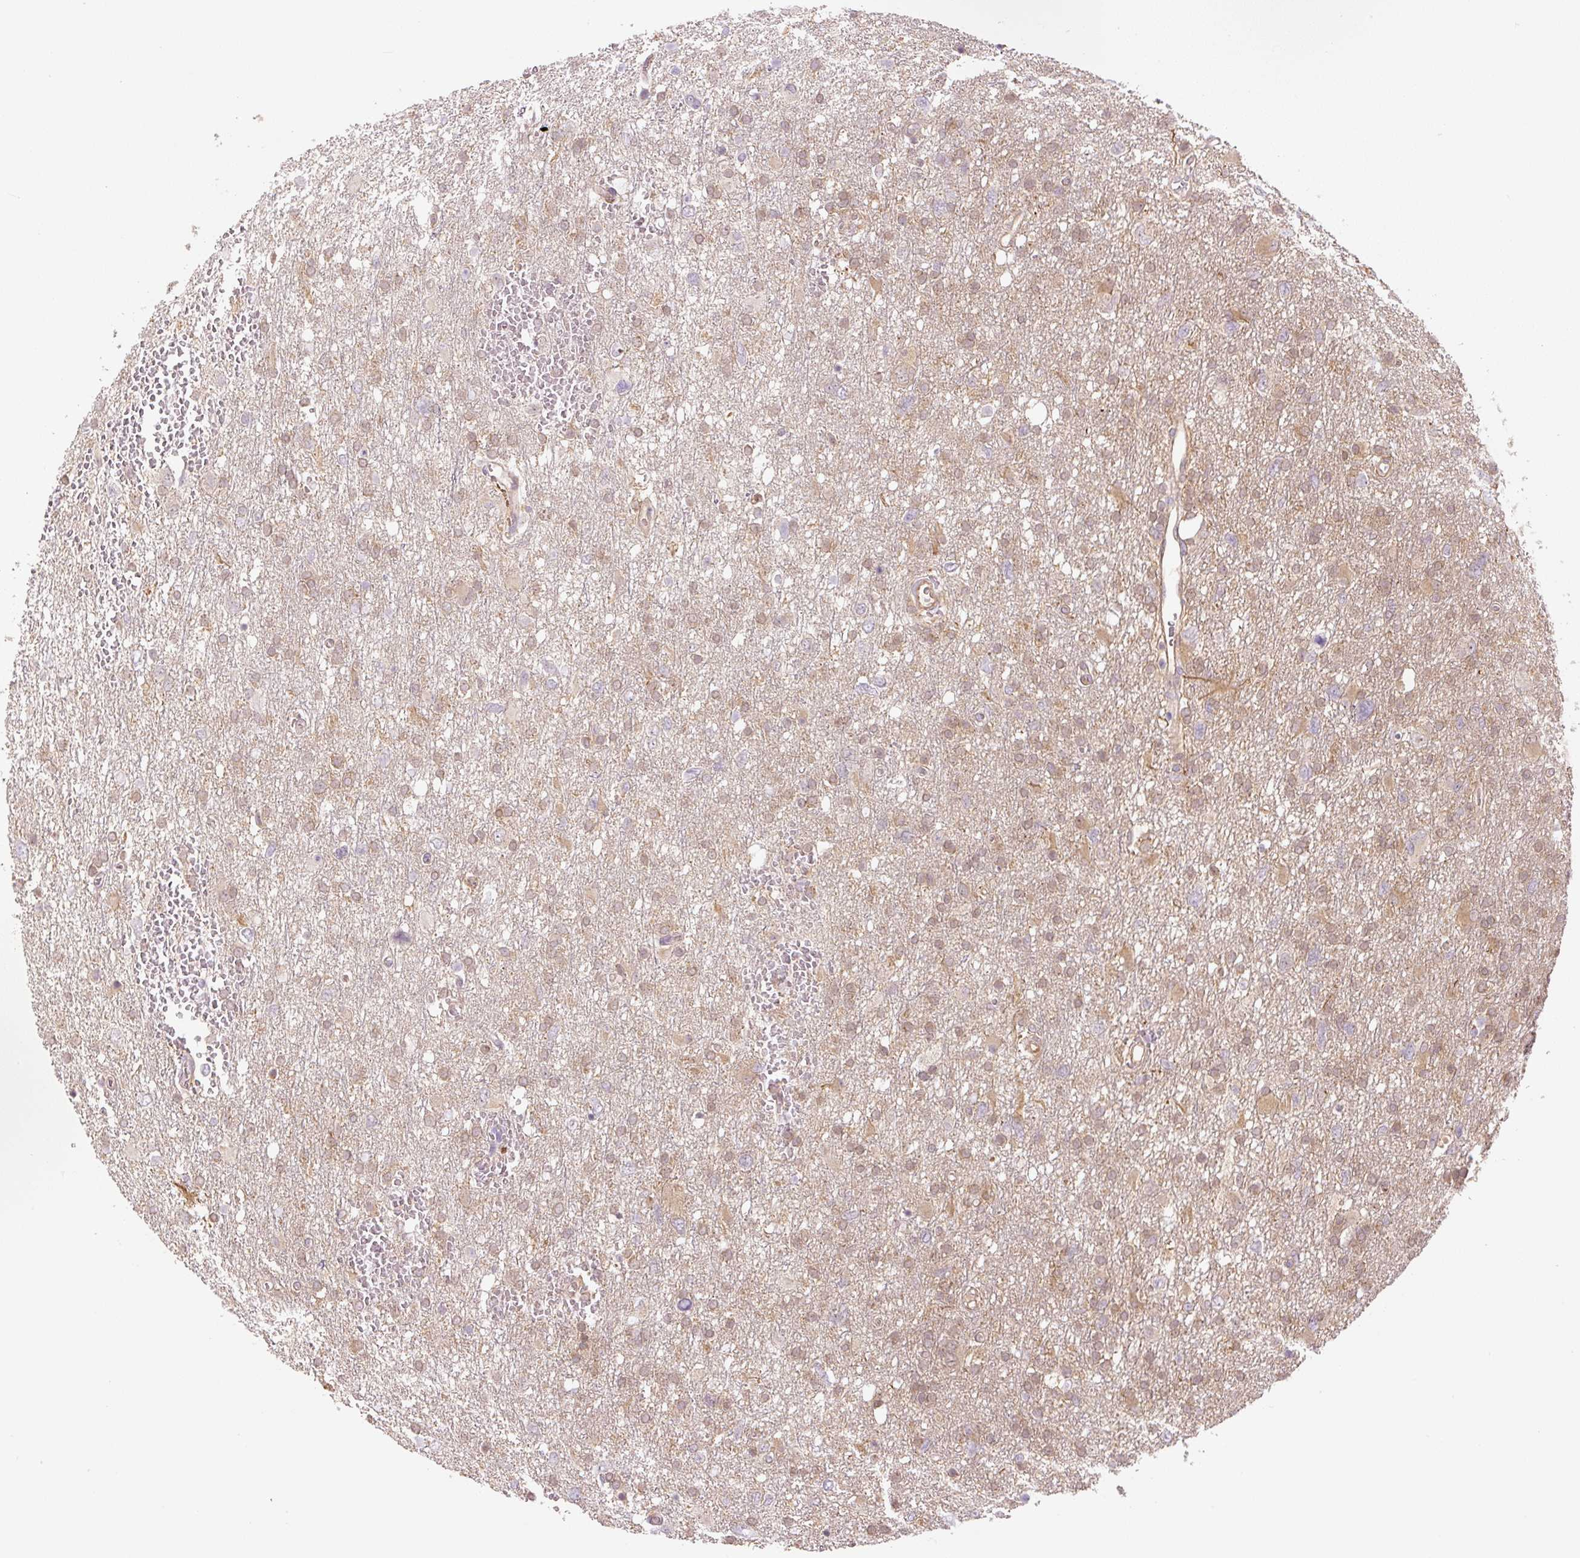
{"staining": {"intensity": "weak", "quantity": "25%-75%", "location": "cytoplasmic/membranous,nuclear"}, "tissue": "glioma", "cell_type": "Tumor cells", "image_type": "cancer", "snomed": [{"axis": "morphology", "description": "Glioma, malignant, High grade"}, {"axis": "topography", "description": "Brain"}], "caption": "Tumor cells demonstrate weak cytoplasmic/membranous and nuclear expression in approximately 25%-75% of cells in malignant glioma (high-grade).", "gene": "SPSB2", "patient": {"sex": "male", "age": 61}}